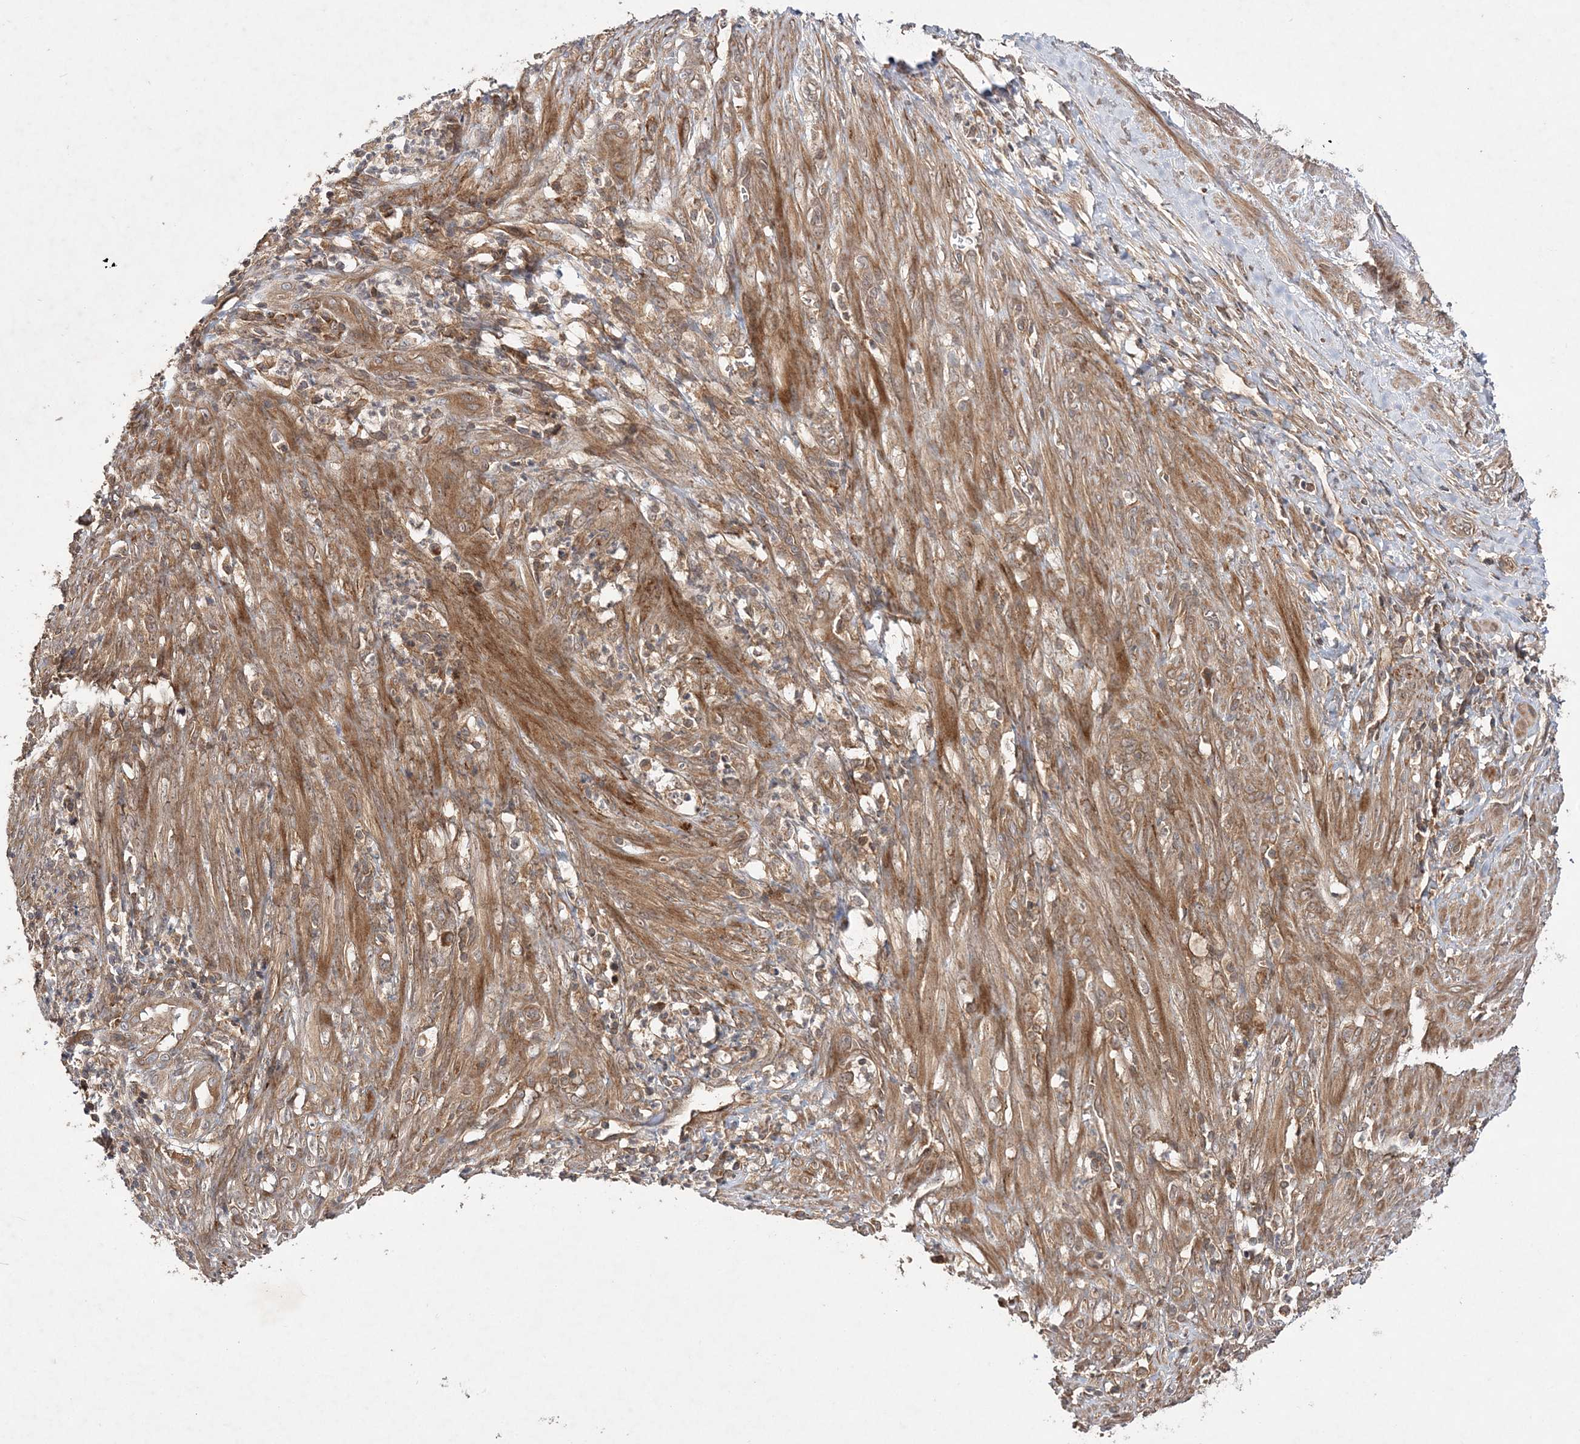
{"staining": {"intensity": "moderate", "quantity": ">75%", "location": "cytoplasmic/membranous"}, "tissue": "endometrial cancer", "cell_type": "Tumor cells", "image_type": "cancer", "snomed": [{"axis": "morphology", "description": "Adenocarcinoma, NOS"}, {"axis": "topography", "description": "Endometrium"}], "caption": "A brown stain labels moderate cytoplasmic/membranous staining of a protein in endometrial adenocarcinoma tumor cells.", "gene": "TMEM9B", "patient": {"sex": "female", "age": 49}}